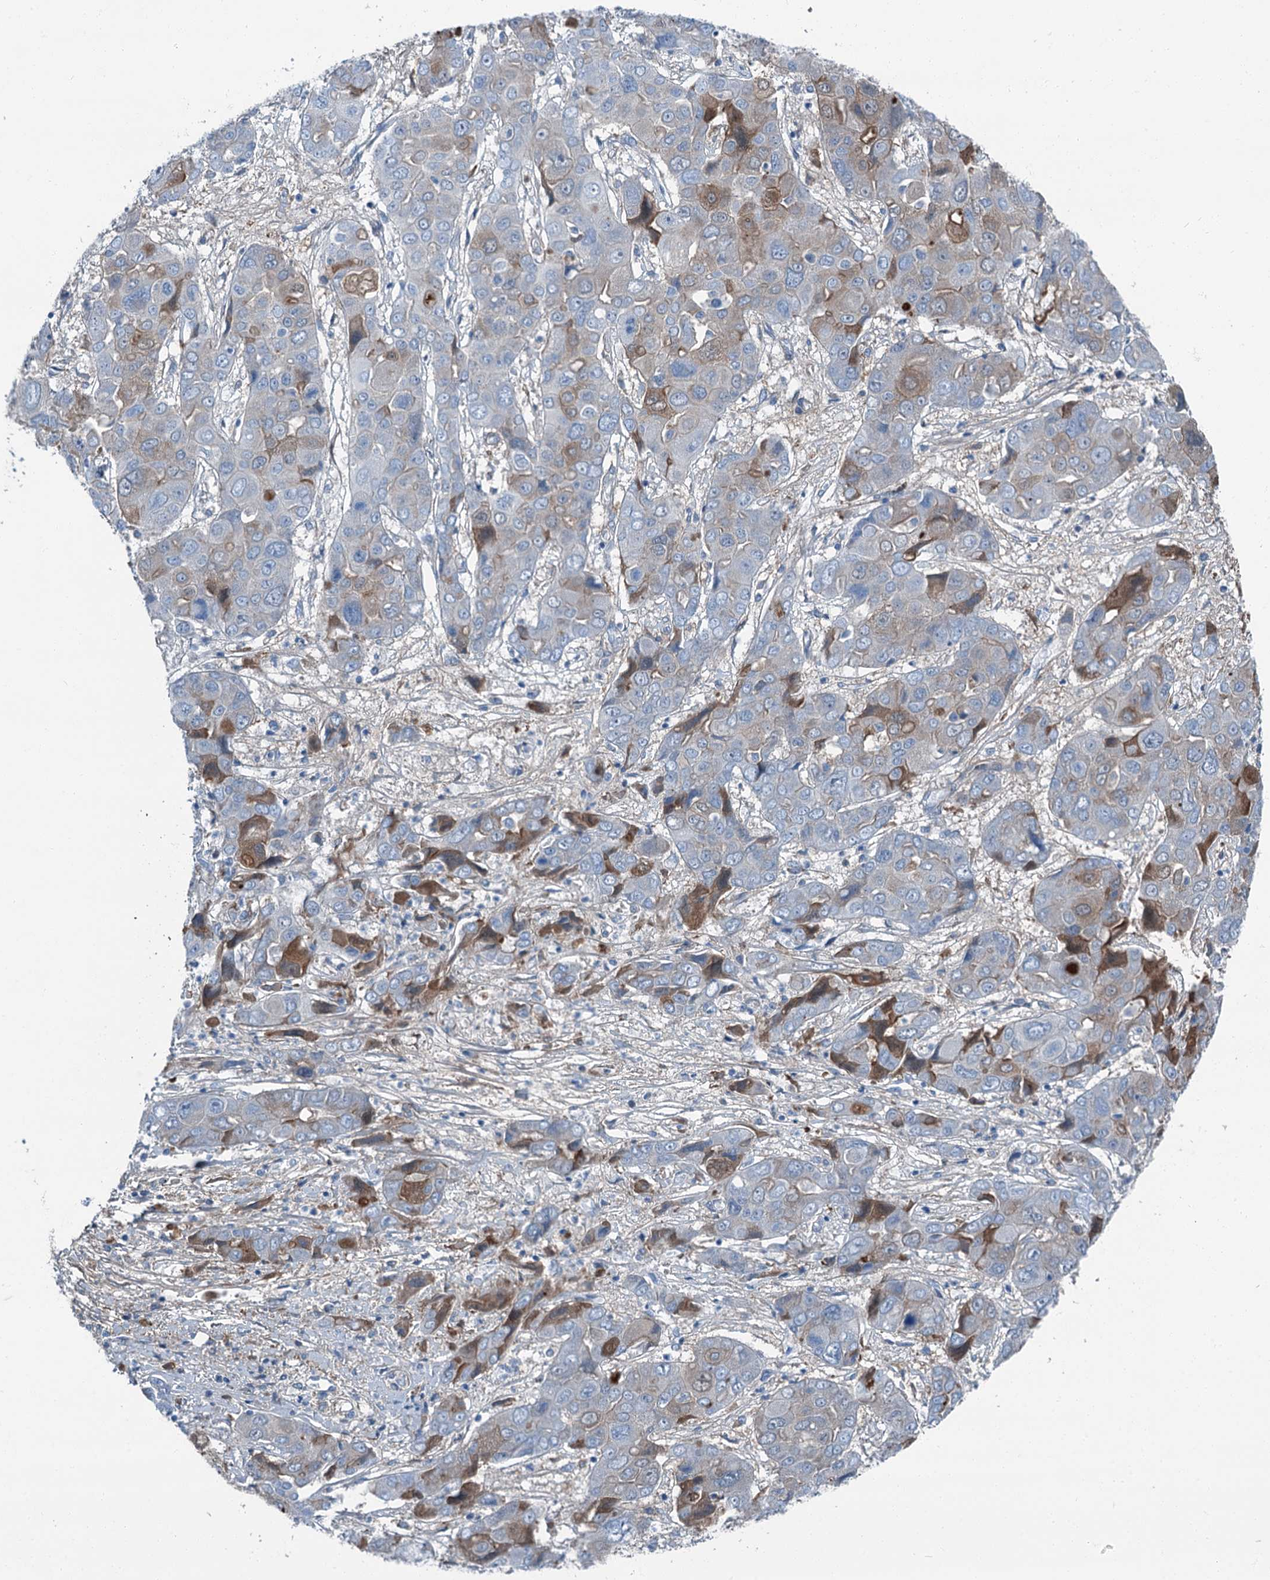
{"staining": {"intensity": "moderate", "quantity": "<25%", "location": "cytoplasmic/membranous"}, "tissue": "liver cancer", "cell_type": "Tumor cells", "image_type": "cancer", "snomed": [{"axis": "morphology", "description": "Cholangiocarcinoma"}, {"axis": "topography", "description": "Liver"}], "caption": "Cholangiocarcinoma (liver) was stained to show a protein in brown. There is low levels of moderate cytoplasmic/membranous expression in about <25% of tumor cells. Nuclei are stained in blue.", "gene": "AXL", "patient": {"sex": "male", "age": 67}}